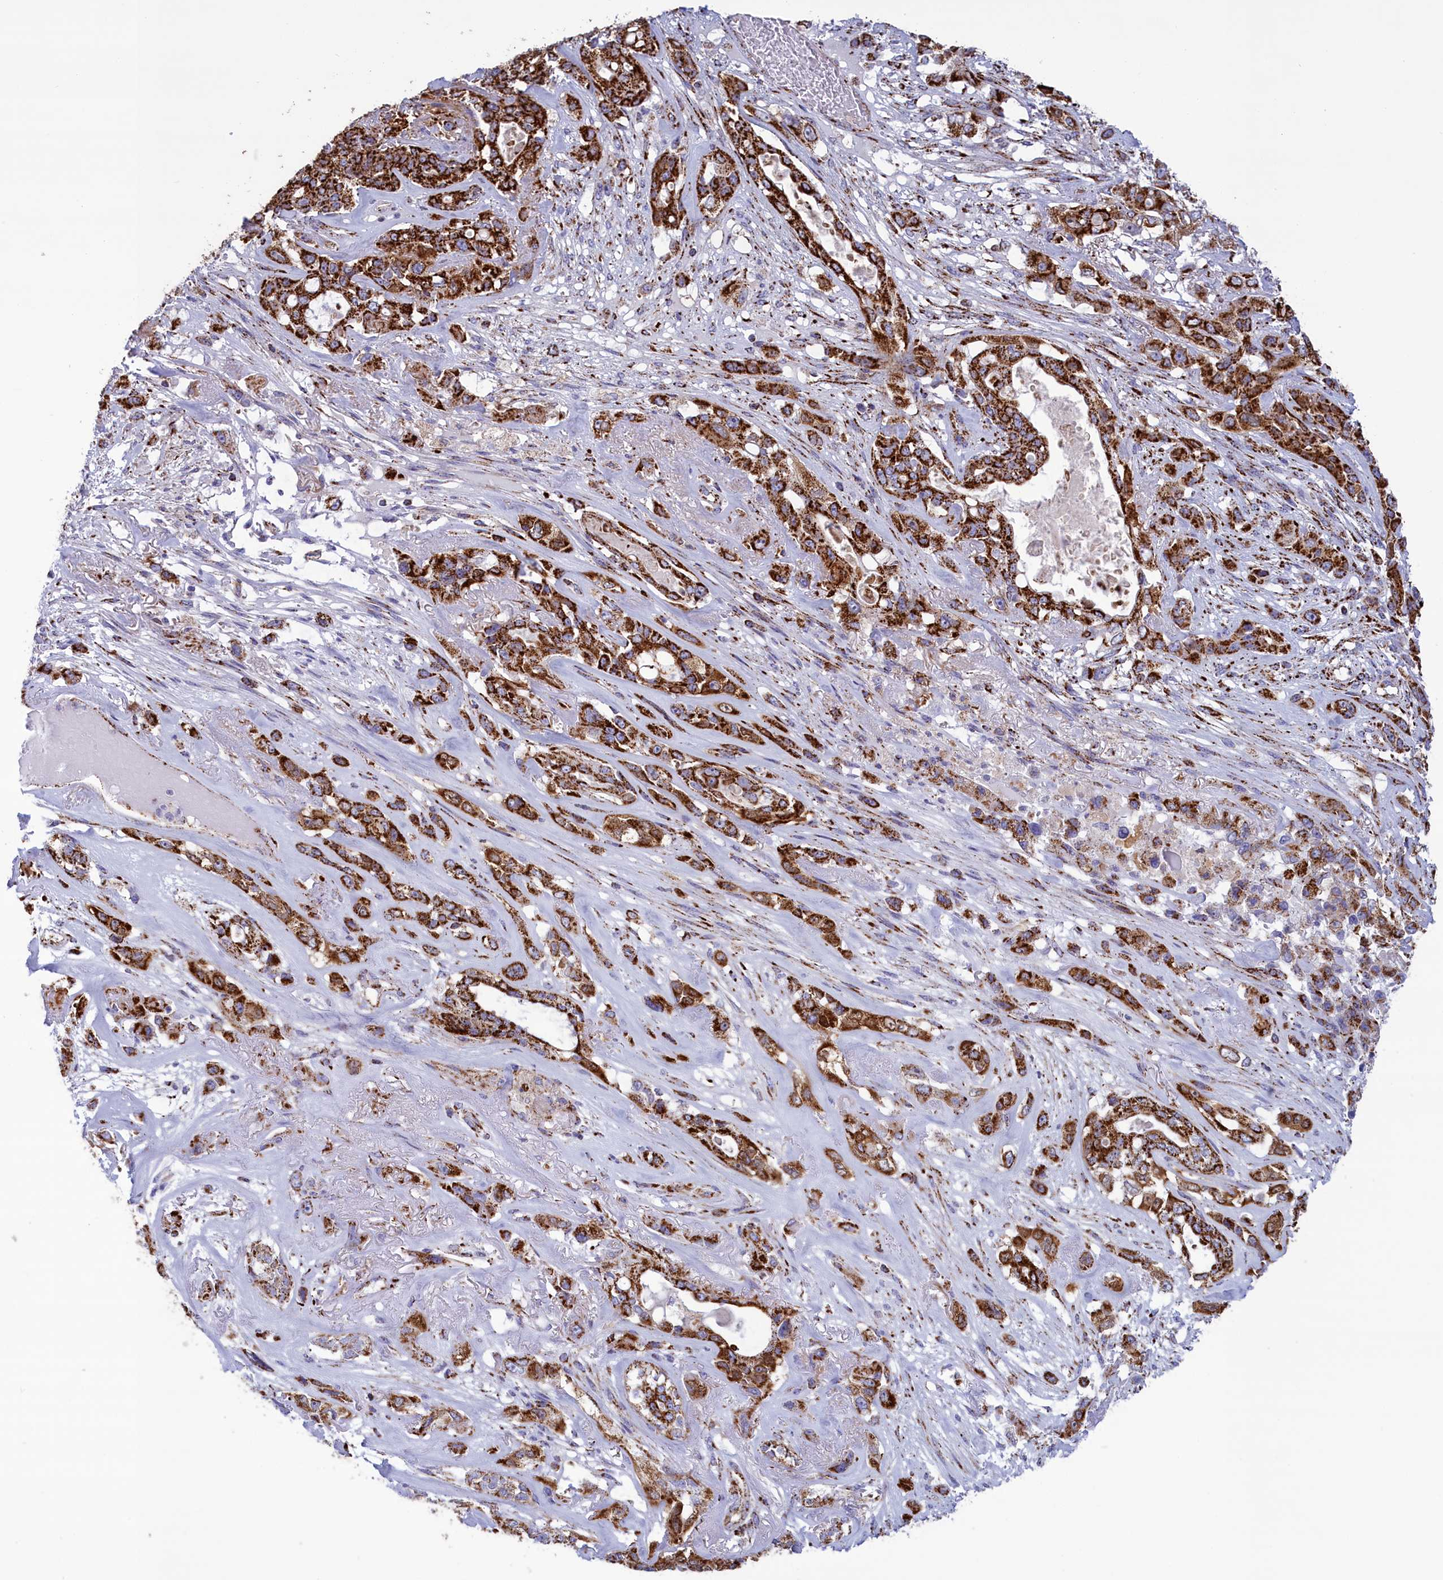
{"staining": {"intensity": "strong", "quantity": ">75%", "location": "cytoplasmic/membranous"}, "tissue": "lung cancer", "cell_type": "Tumor cells", "image_type": "cancer", "snomed": [{"axis": "morphology", "description": "Squamous cell carcinoma, NOS"}, {"axis": "topography", "description": "Lung"}], "caption": "Lung cancer stained with IHC reveals strong cytoplasmic/membranous expression in about >75% of tumor cells.", "gene": "ISOC2", "patient": {"sex": "female", "age": 70}}